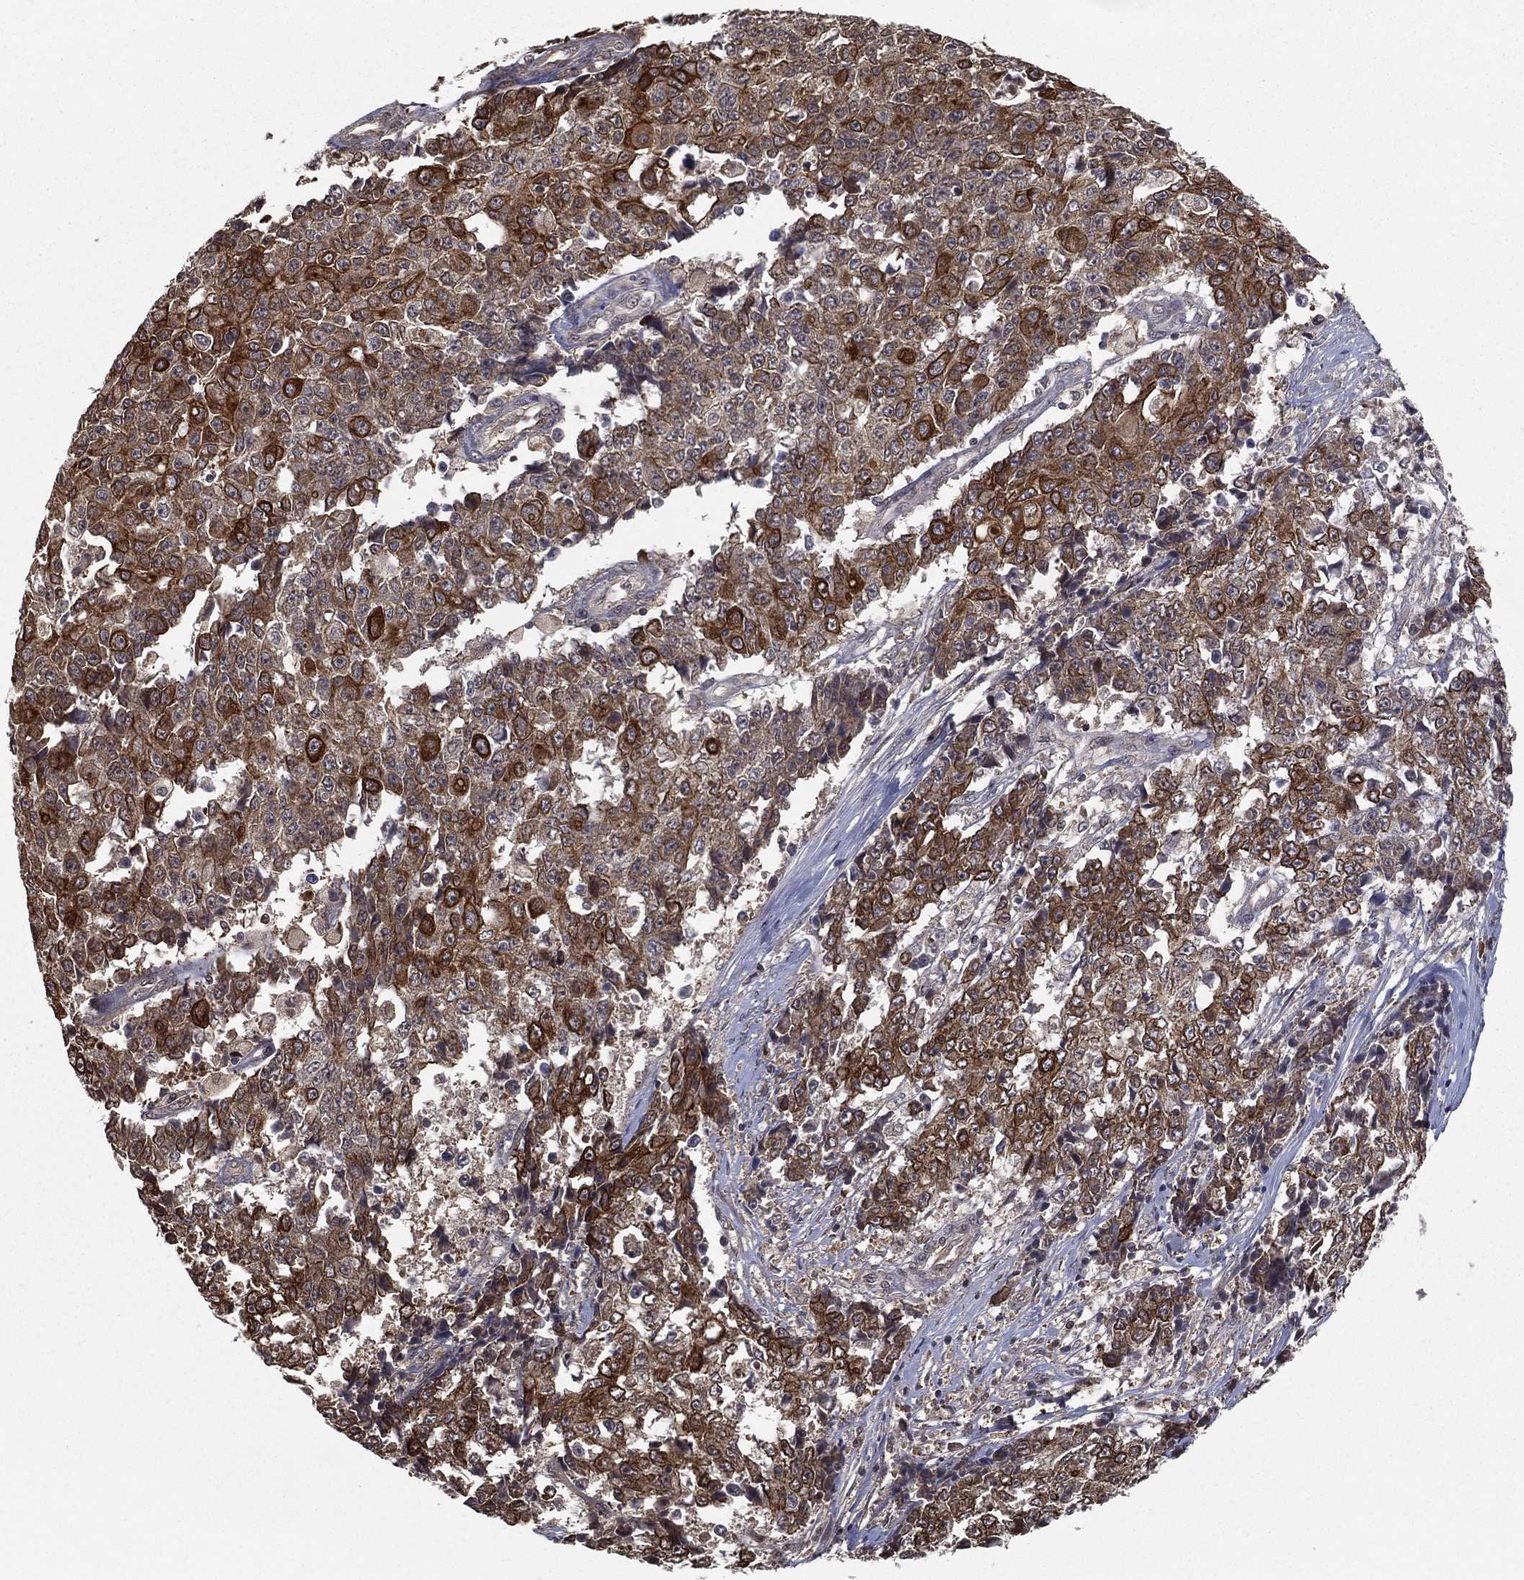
{"staining": {"intensity": "strong", "quantity": "<25%", "location": "cytoplasmic/membranous"}, "tissue": "ovarian cancer", "cell_type": "Tumor cells", "image_type": "cancer", "snomed": [{"axis": "morphology", "description": "Carcinoma, endometroid"}, {"axis": "topography", "description": "Ovary"}], "caption": "A histopathology image showing strong cytoplasmic/membranous expression in about <25% of tumor cells in ovarian endometroid carcinoma, as visualized by brown immunohistochemical staining.", "gene": "SLC6A6", "patient": {"sex": "female", "age": 42}}